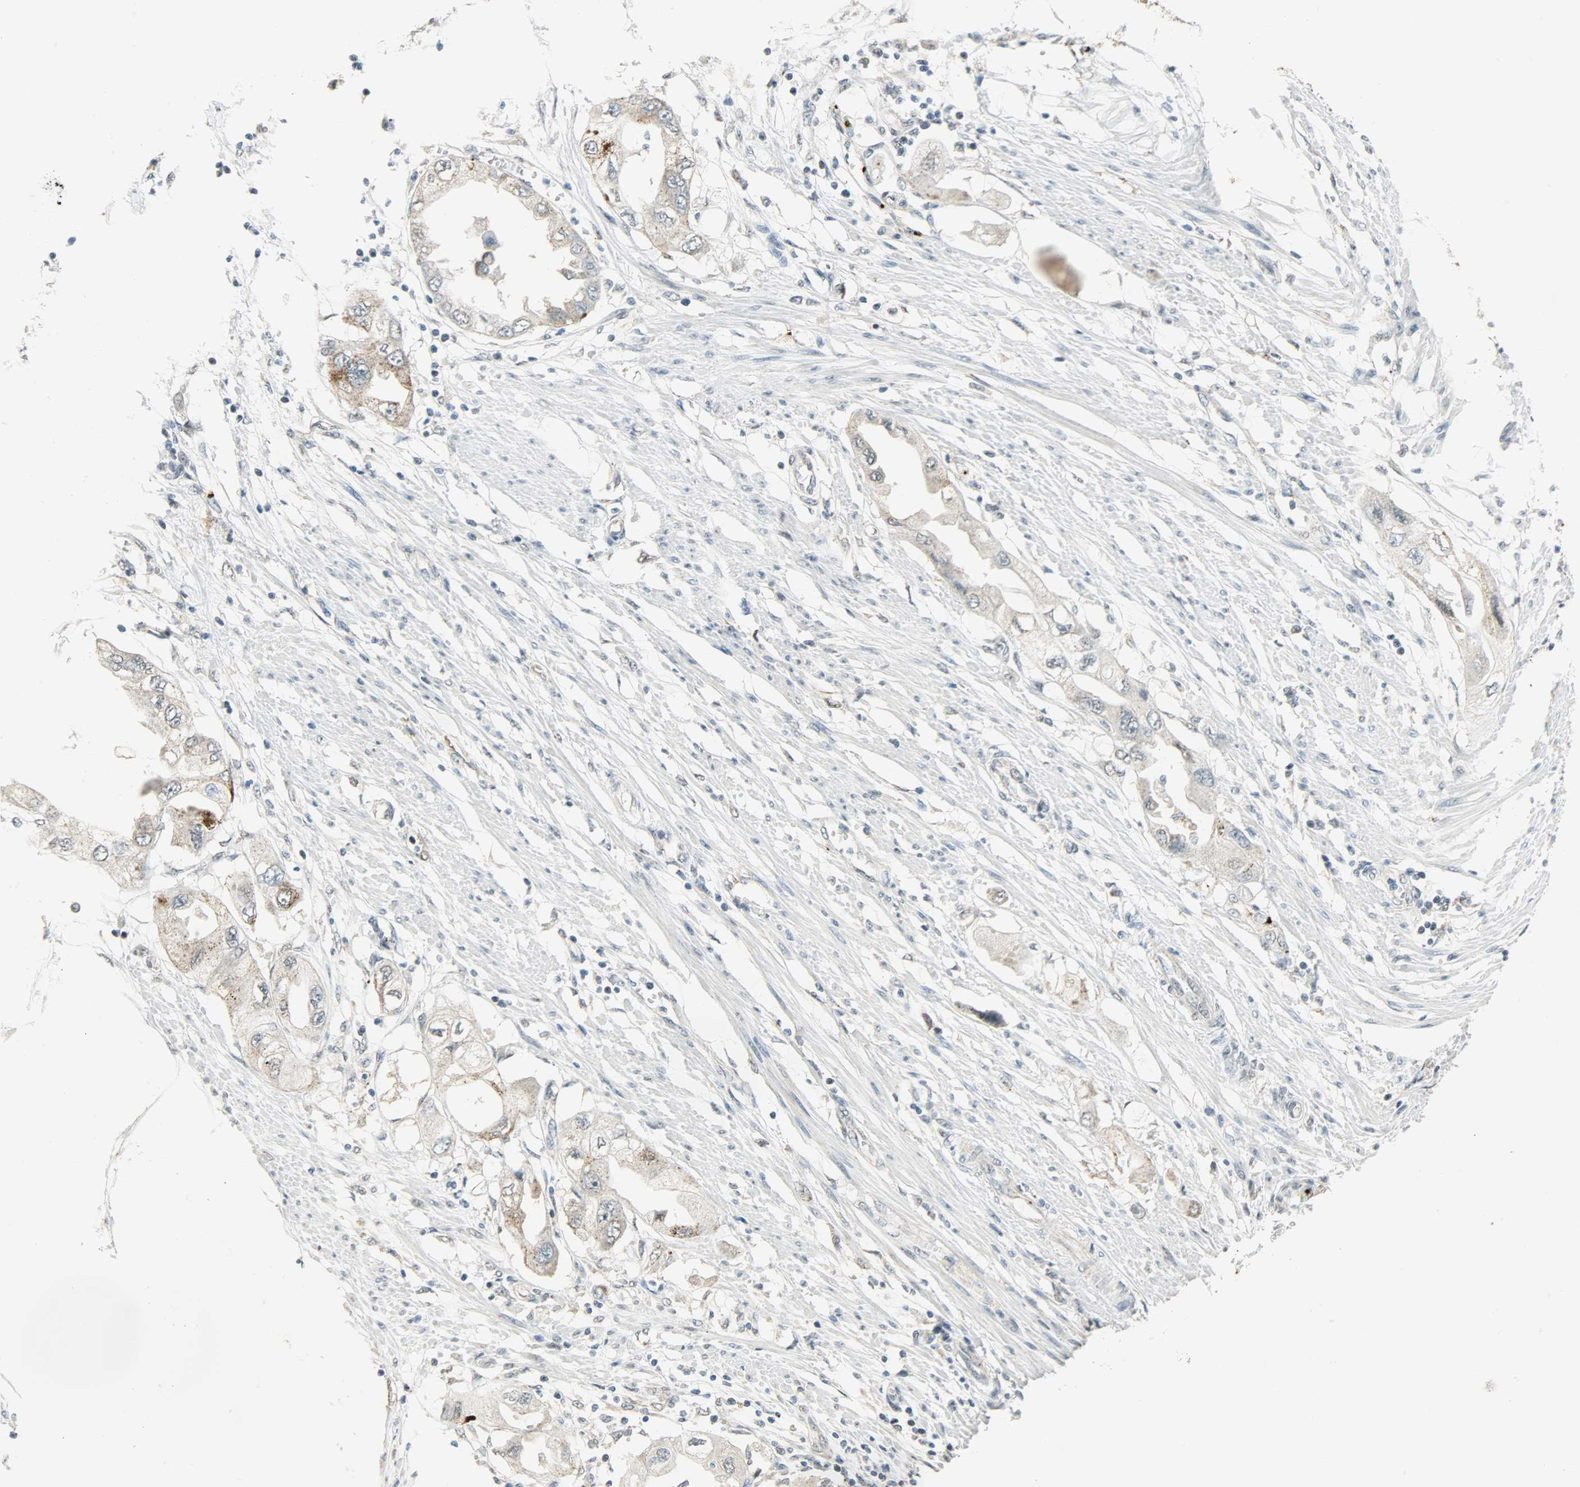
{"staining": {"intensity": "moderate", "quantity": "25%-75%", "location": "cytoplasmic/membranous"}, "tissue": "endometrial cancer", "cell_type": "Tumor cells", "image_type": "cancer", "snomed": [{"axis": "morphology", "description": "Adenocarcinoma, NOS"}, {"axis": "topography", "description": "Endometrium"}], "caption": "Human endometrial adenocarcinoma stained with a protein marker shows moderate staining in tumor cells.", "gene": "GIT2", "patient": {"sex": "female", "age": 67}}